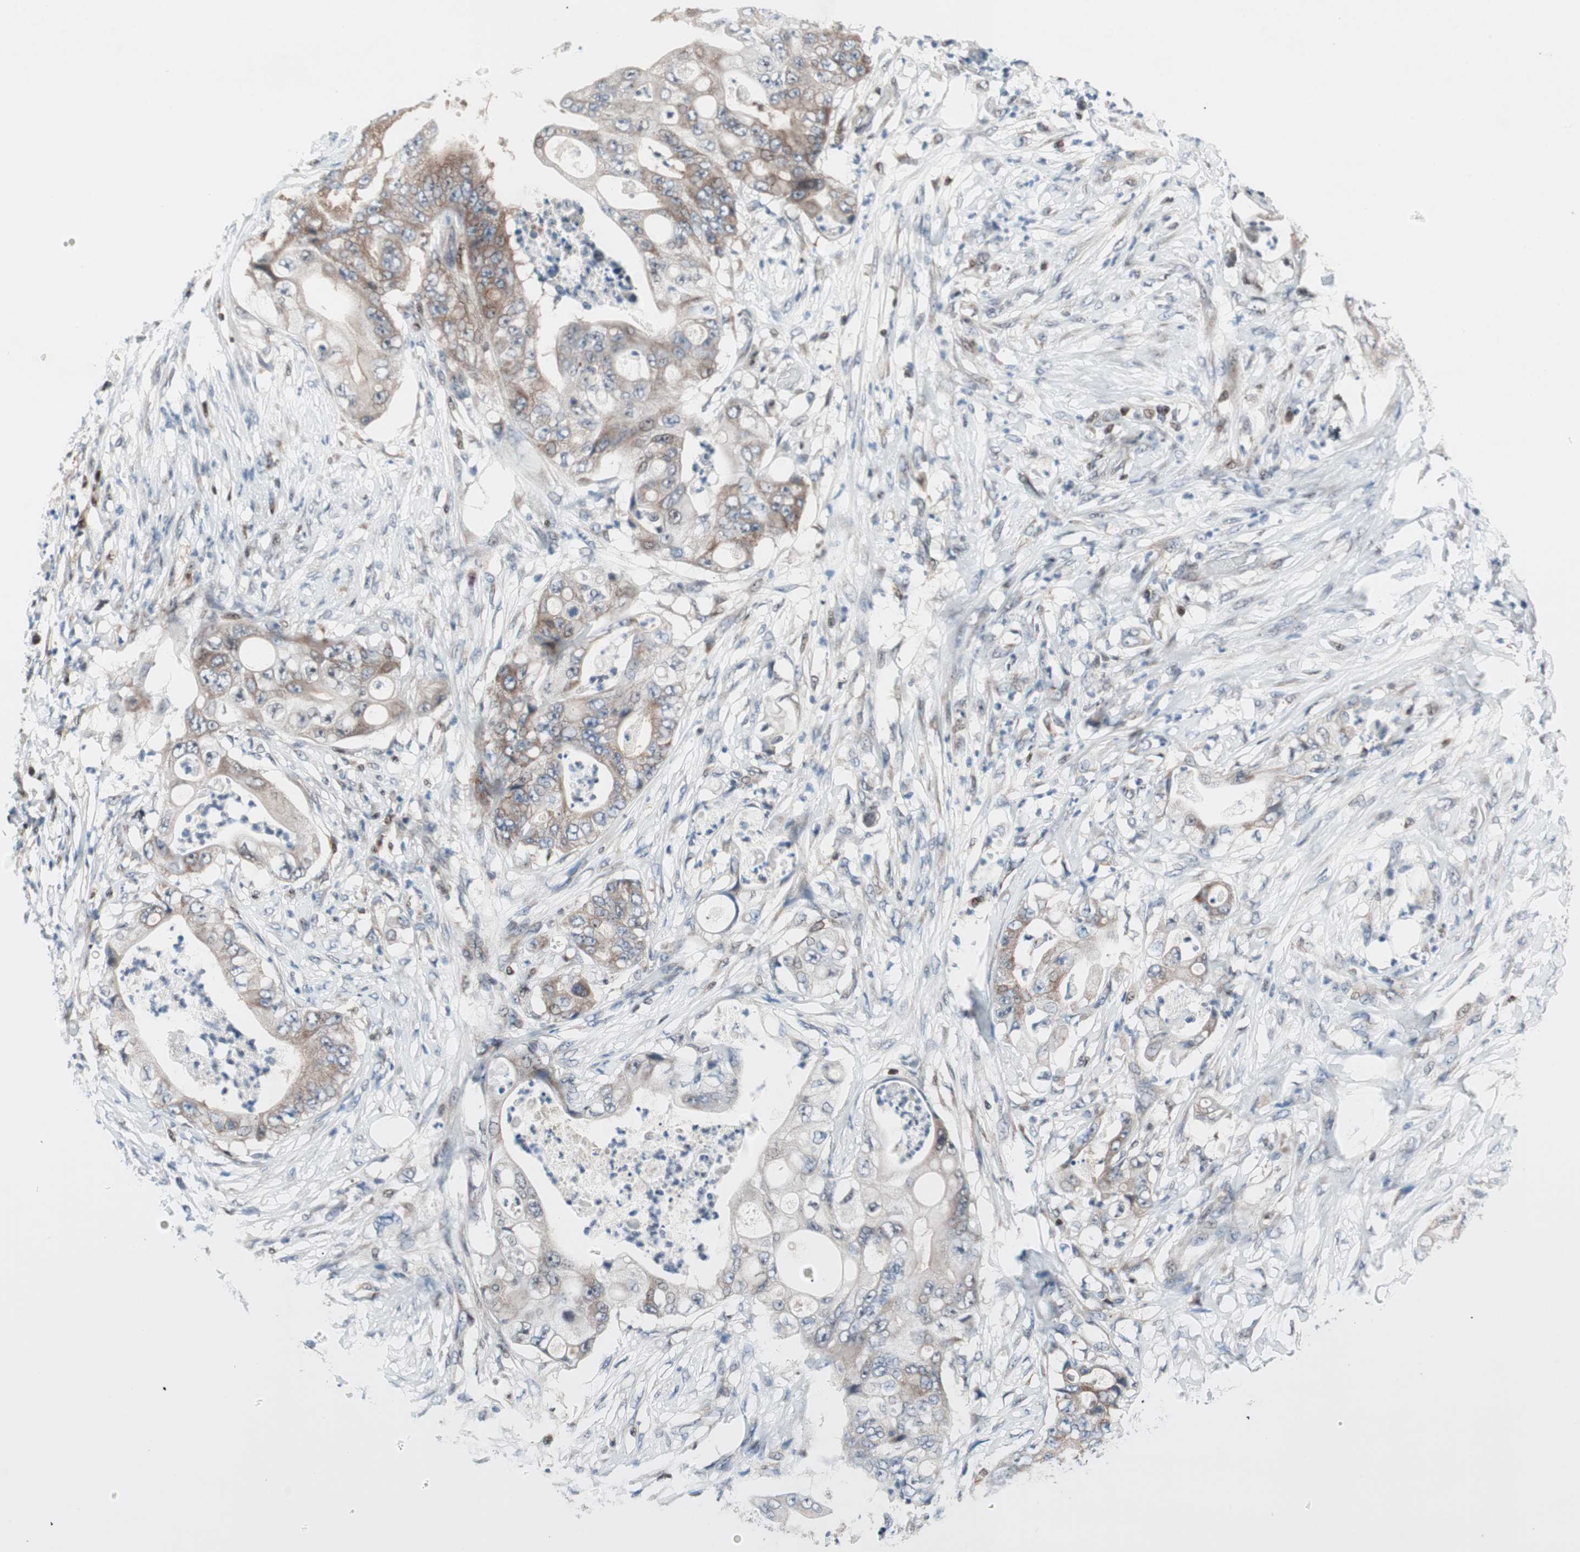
{"staining": {"intensity": "moderate", "quantity": ">75%", "location": "cytoplasmic/membranous"}, "tissue": "stomach cancer", "cell_type": "Tumor cells", "image_type": "cancer", "snomed": [{"axis": "morphology", "description": "Adenocarcinoma, NOS"}, {"axis": "topography", "description": "Stomach"}], "caption": "About >75% of tumor cells in human stomach adenocarcinoma reveal moderate cytoplasmic/membranous protein staining as visualized by brown immunohistochemical staining.", "gene": "RGS10", "patient": {"sex": "female", "age": 73}}